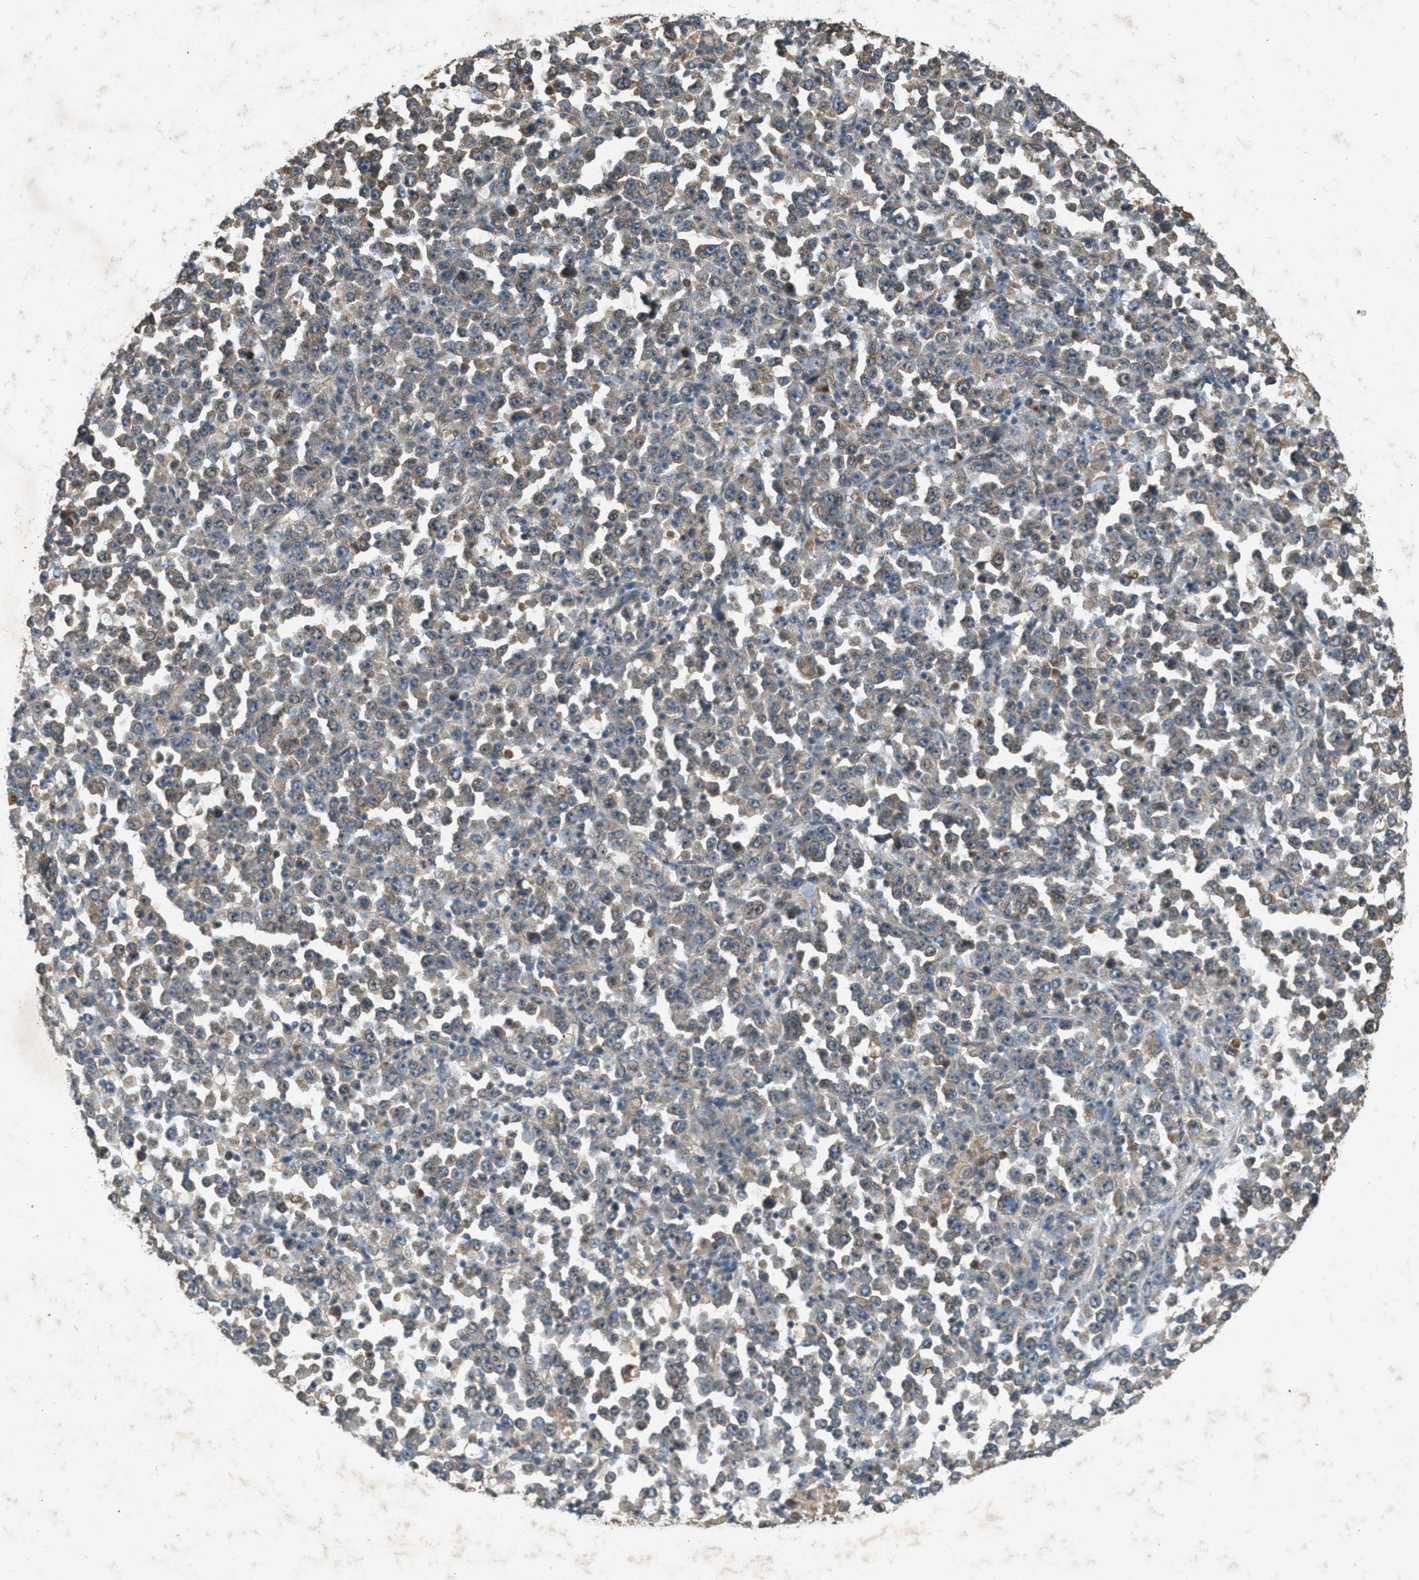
{"staining": {"intensity": "weak", "quantity": ">75%", "location": "cytoplasmic/membranous"}, "tissue": "stomach cancer", "cell_type": "Tumor cells", "image_type": "cancer", "snomed": [{"axis": "morphology", "description": "Normal tissue, NOS"}, {"axis": "morphology", "description": "Adenocarcinoma, NOS"}, {"axis": "topography", "description": "Stomach, upper"}, {"axis": "topography", "description": "Stomach"}], "caption": "Immunohistochemical staining of stomach cancer (adenocarcinoma) demonstrates low levels of weak cytoplasmic/membranous protein positivity in about >75% of tumor cells.", "gene": "PPP1R15A", "patient": {"sex": "male", "age": 59}}